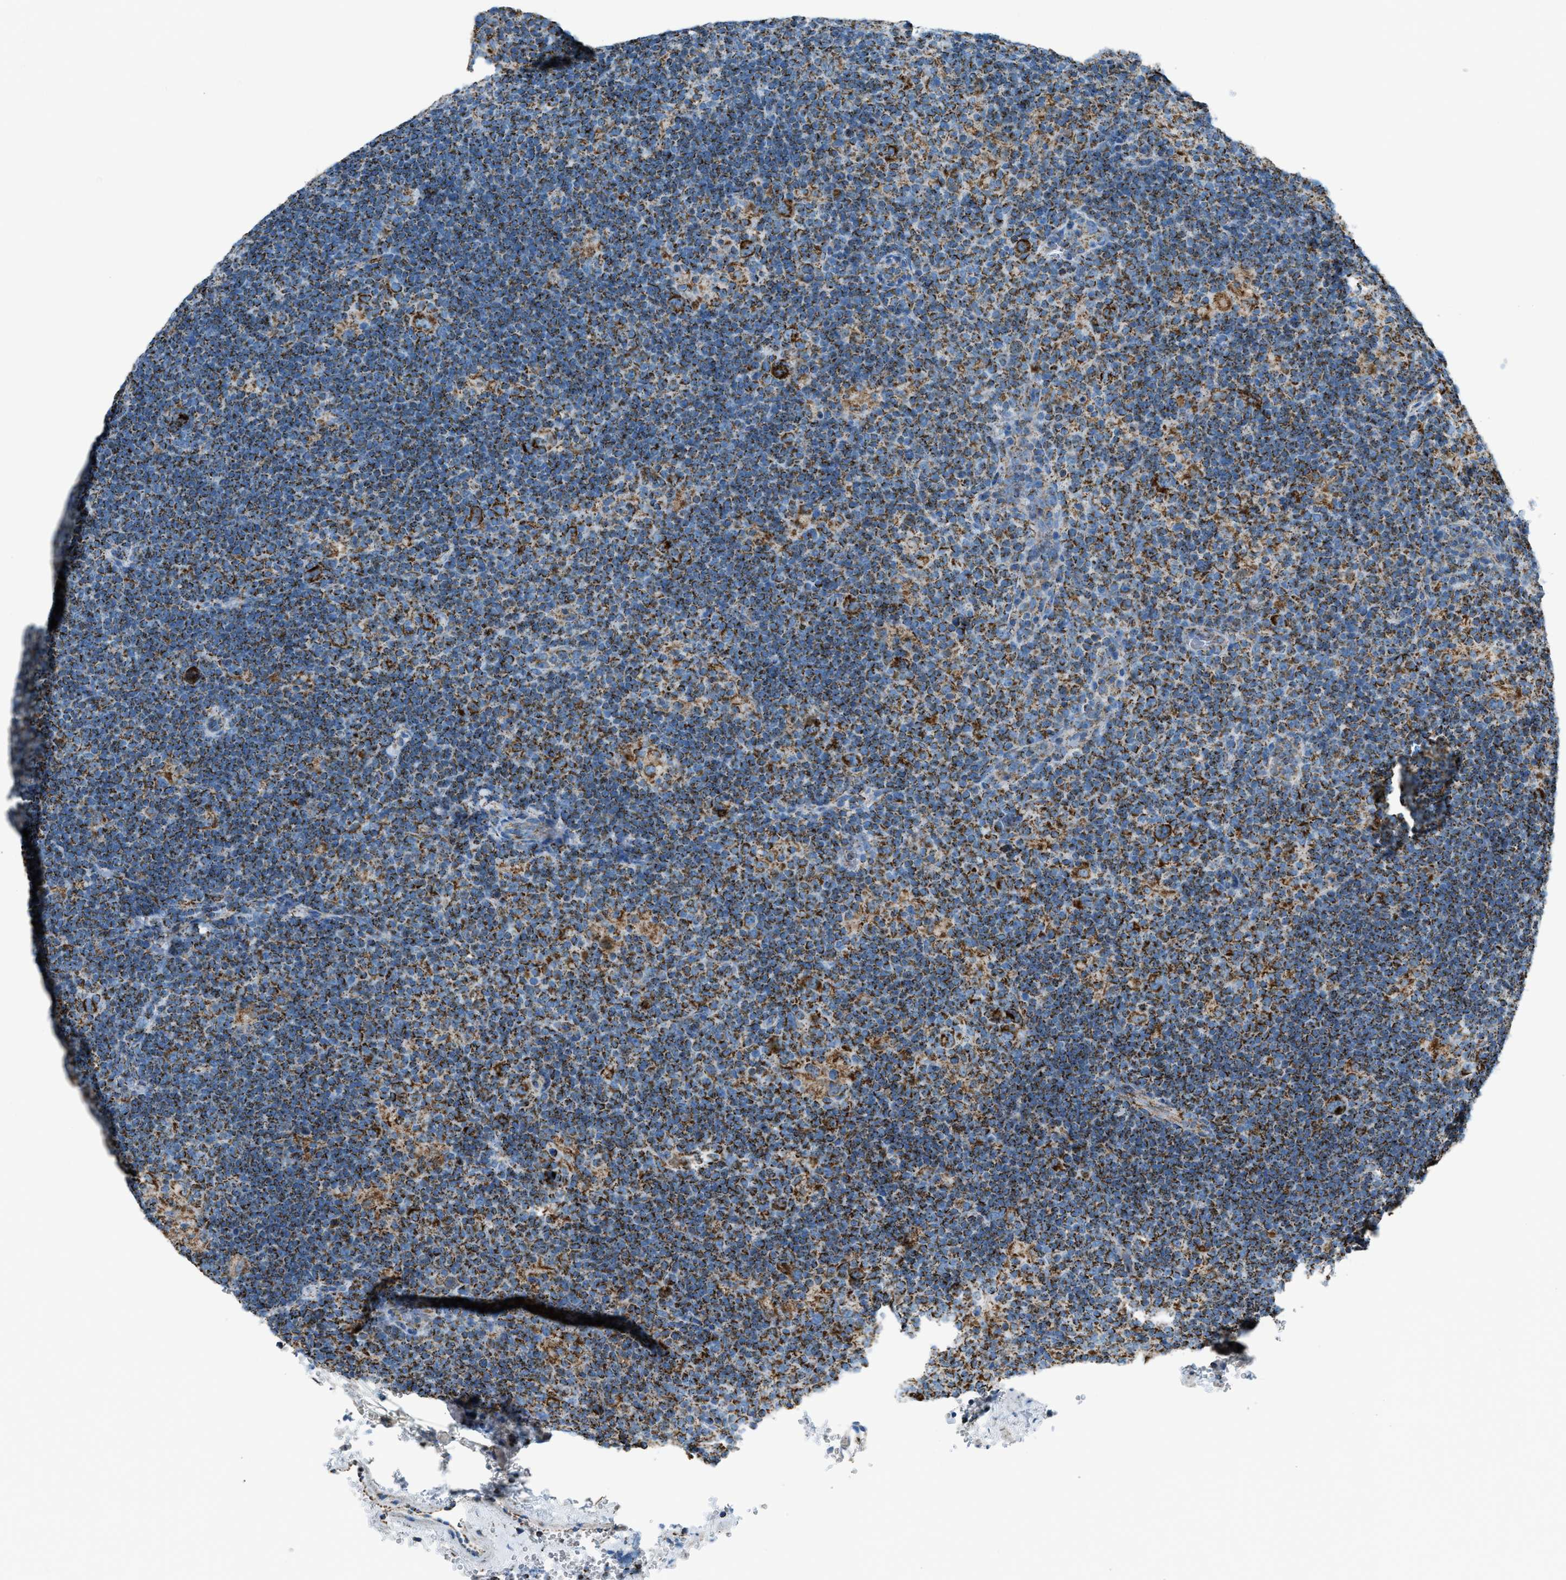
{"staining": {"intensity": "strong", "quantity": ">75%", "location": "cytoplasmic/membranous"}, "tissue": "lymphoma", "cell_type": "Tumor cells", "image_type": "cancer", "snomed": [{"axis": "morphology", "description": "Hodgkin's disease, NOS"}, {"axis": "topography", "description": "Lymph node"}], "caption": "A brown stain shows strong cytoplasmic/membranous expression of a protein in human lymphoma tumor cells. Nuclei are stained in blue.", "gene": "MDH2", "patient": {"sex": "female", "age": 57}}